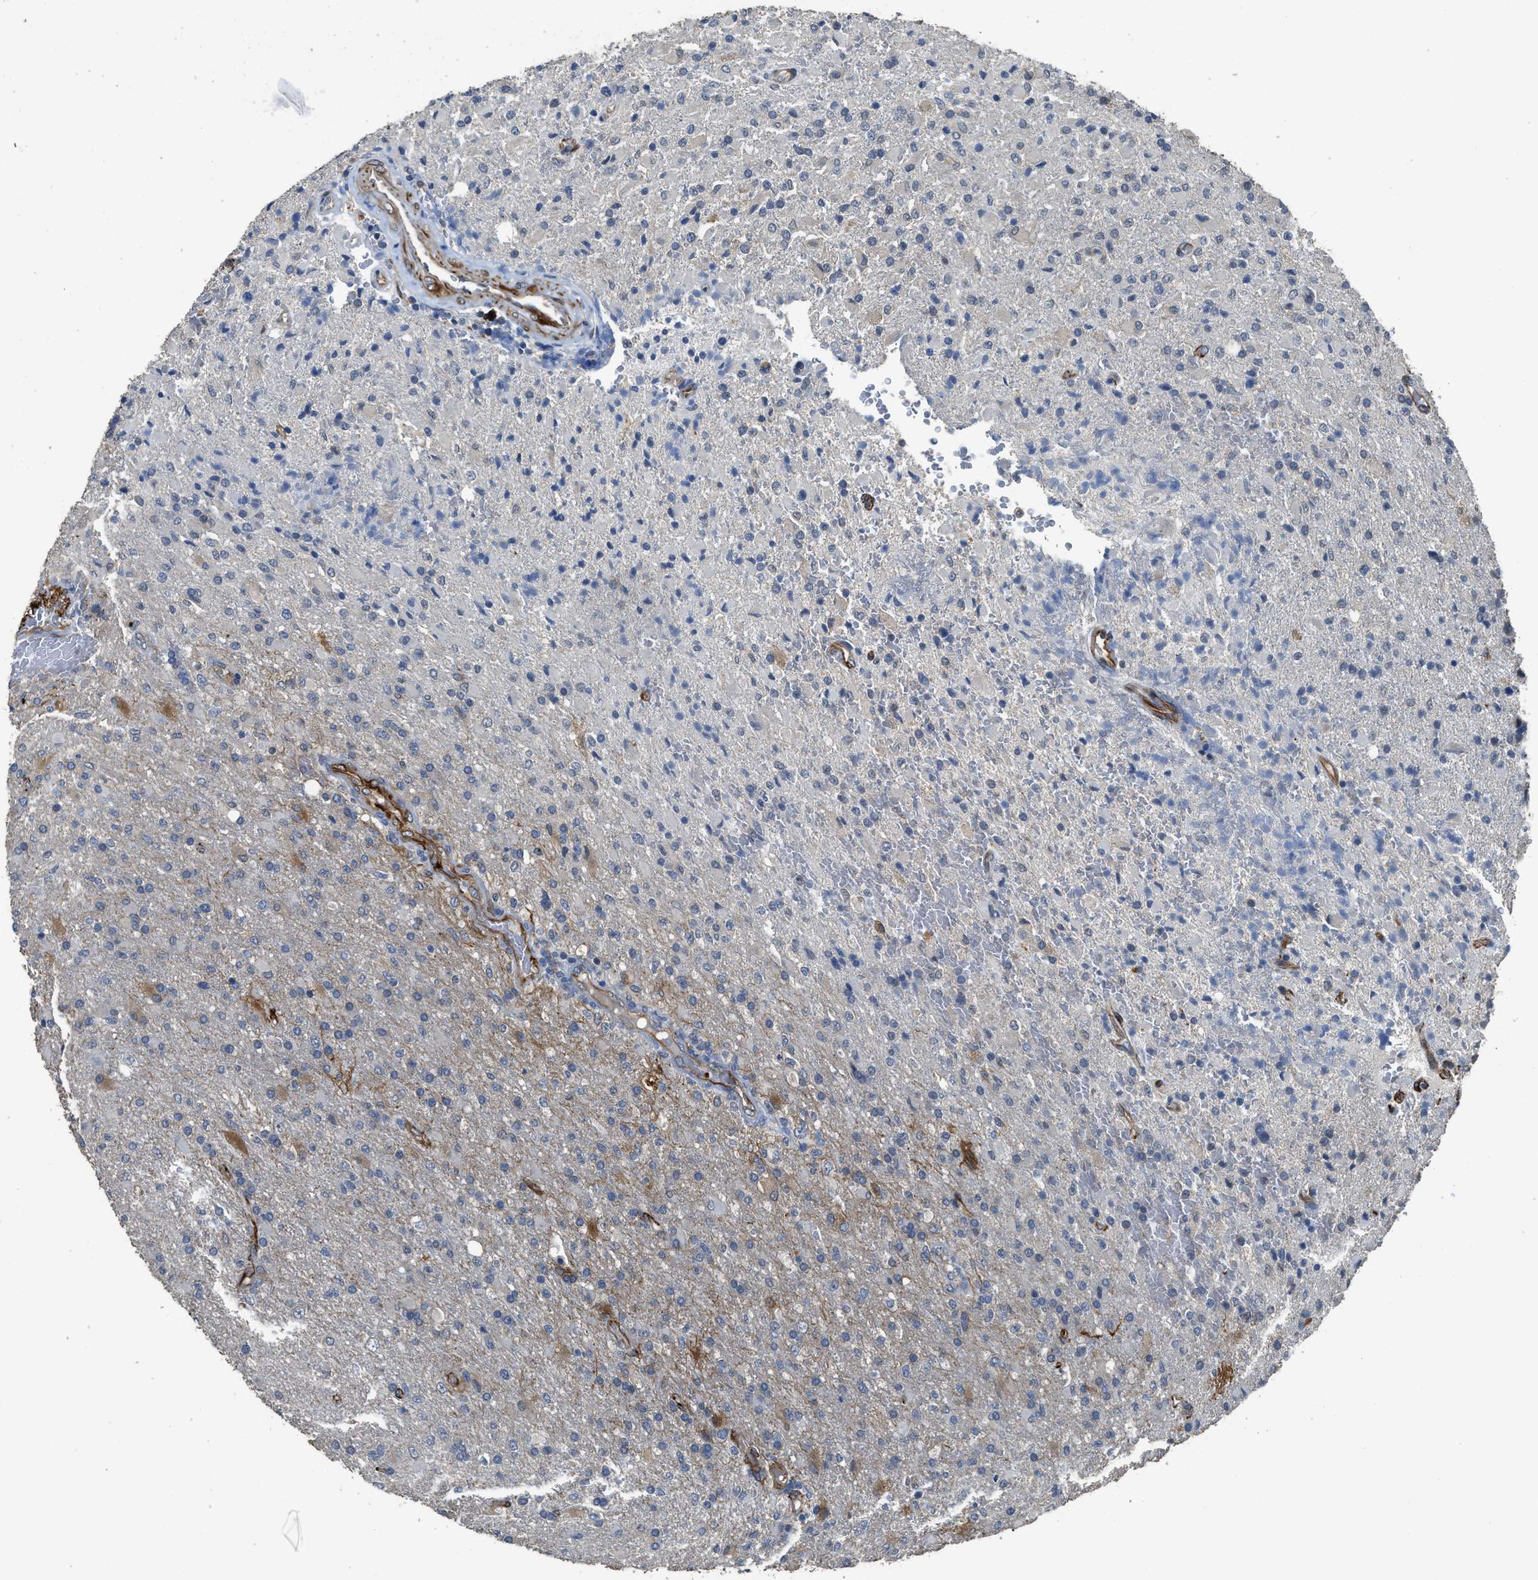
{"staining": {"intensity": "negative", "quantity": "none", "location": "none"}, "tissue": "glioma", "cell_type": "Tumor cells", "image_type": "cancer", "snomed": [{"axis": "morphology", "description": "Glioma, malignant, High grade"}, {"axis": "topography", "description": "Brain"}], "caption": "A high-resolution image shows IHC staining of glioma, which shows no significant expression in tumor cells.", "gene": "SYNM", "patient": {"sex": "male", "age": 71}}